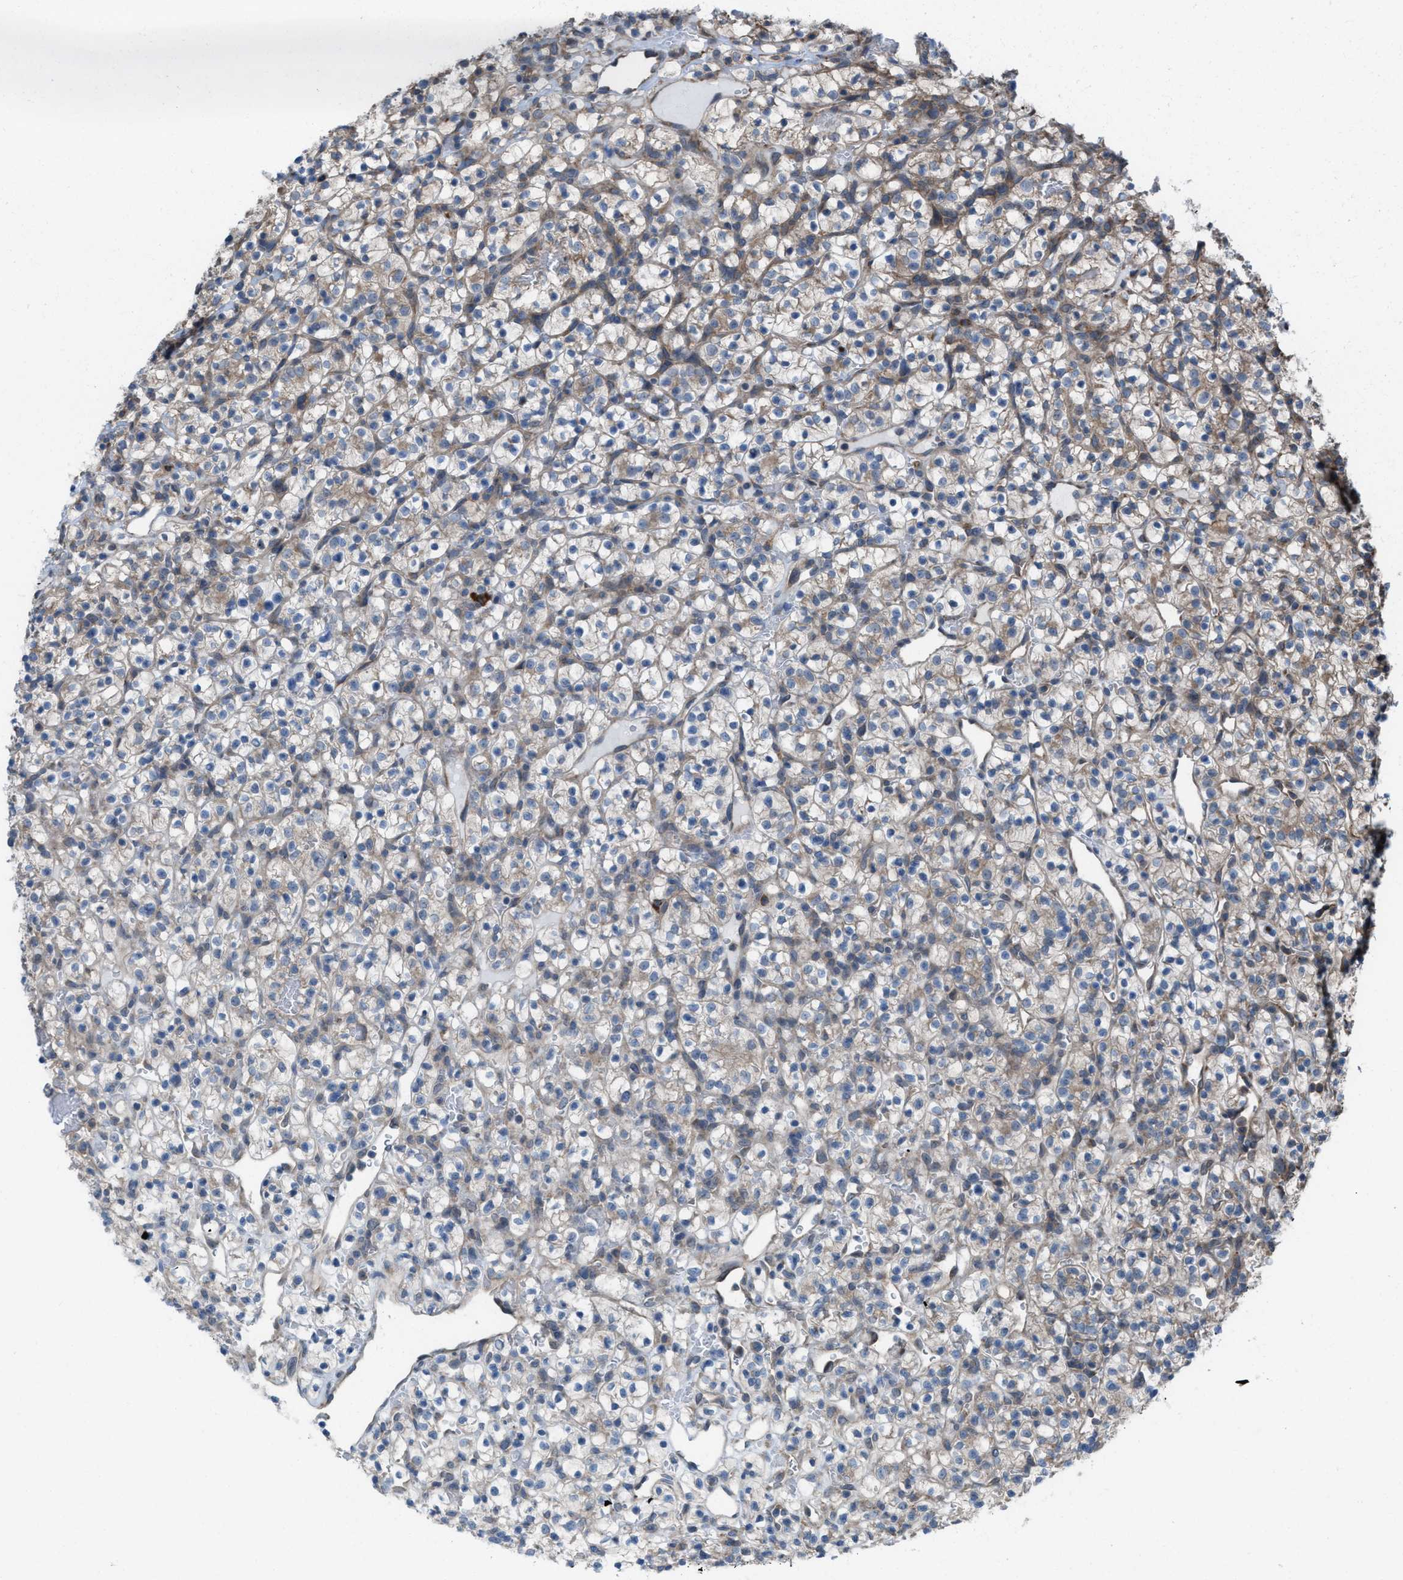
{"staining": {"intensity": "weak", "quantity": ">75%", "location": "cytoplasmic/membranous"}, "tissue": "renal cancer", "cell_type": "Tumor cells", "image_type": "cancer", "snomed": [{"axis": "morphology", "description": "Adenocarcinoma, NOS"}, {"axis": "topography", "description": "Kidney"}], "caption": "Renal cancer (adenocarcinoma) was stained to show a protein in brown. There is low levels of weak cytoplasmic/membranous expression in about >75% of tumor cells. (IHC, brightfield microscopy, high magnification).", "gene": "PLAA", "patient": {"sex": "female", "age": 57}}